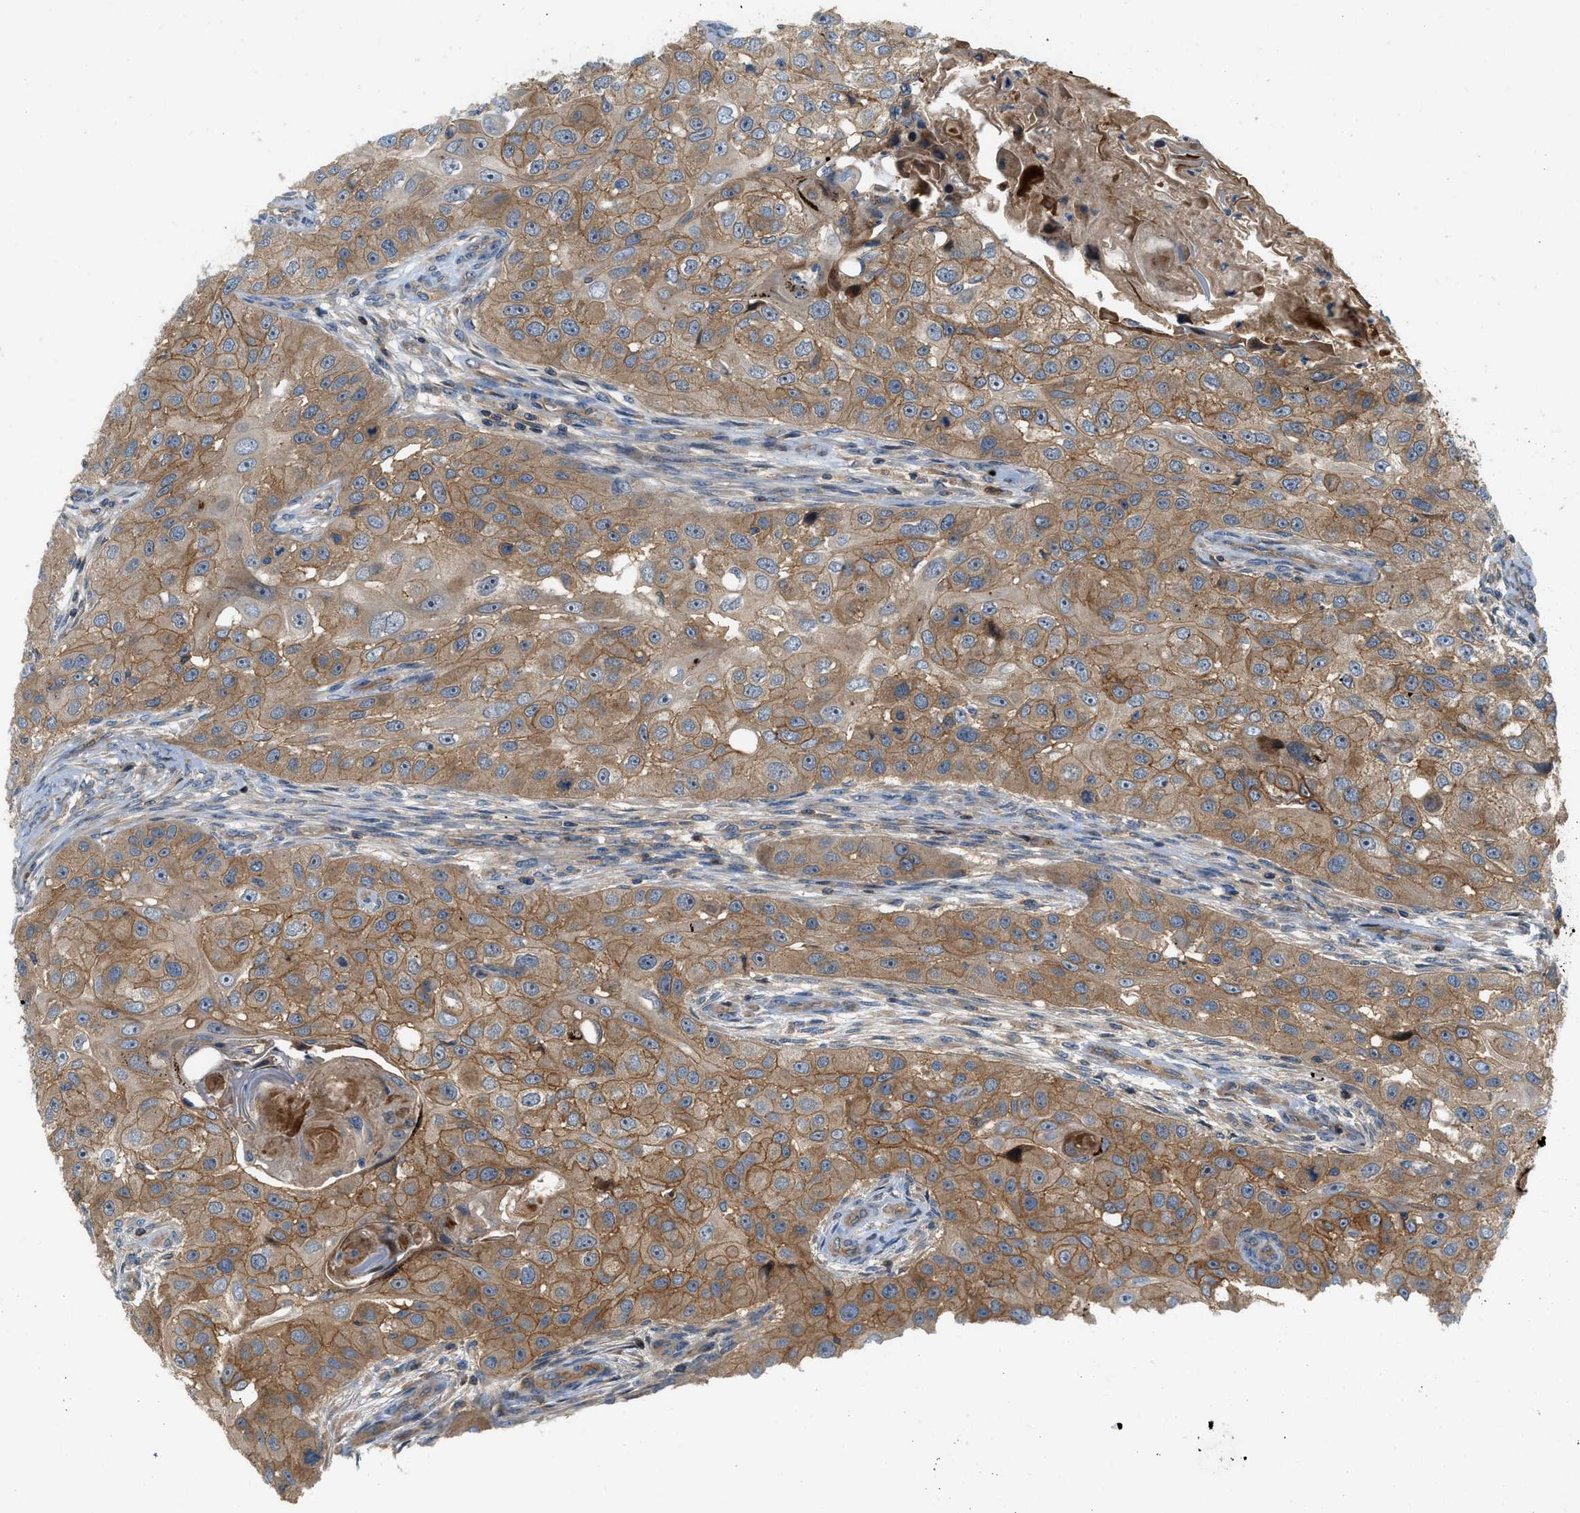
{"staining": {"intensity": "moderate", "quantity": ">75%", "location": "cytoplasmic/membranous"}, "tissue": "head and neck cancer", "cell_type": "Tumor cells", "image_type": "cancer", "snomed": [{"axis": "morphology", "description": "Normal tissue, NOS"}, {"axis": "morphology", "description": "Squamous cell carcinoma, NOS"}, {"axis": "topography", "description": "Skeletal muscle"}, {"axis": "topography", "description": "Head-Neck"}], "caption": "Immunohistochemical staining of human head and neck squamous cell carcinoma shows medium levels of moderate cytoplasmic/membranous protein staining in approximately >75% of tumor cells.", "gene": "CNNM3", "patient": {"sex": "male", "age": 51}}